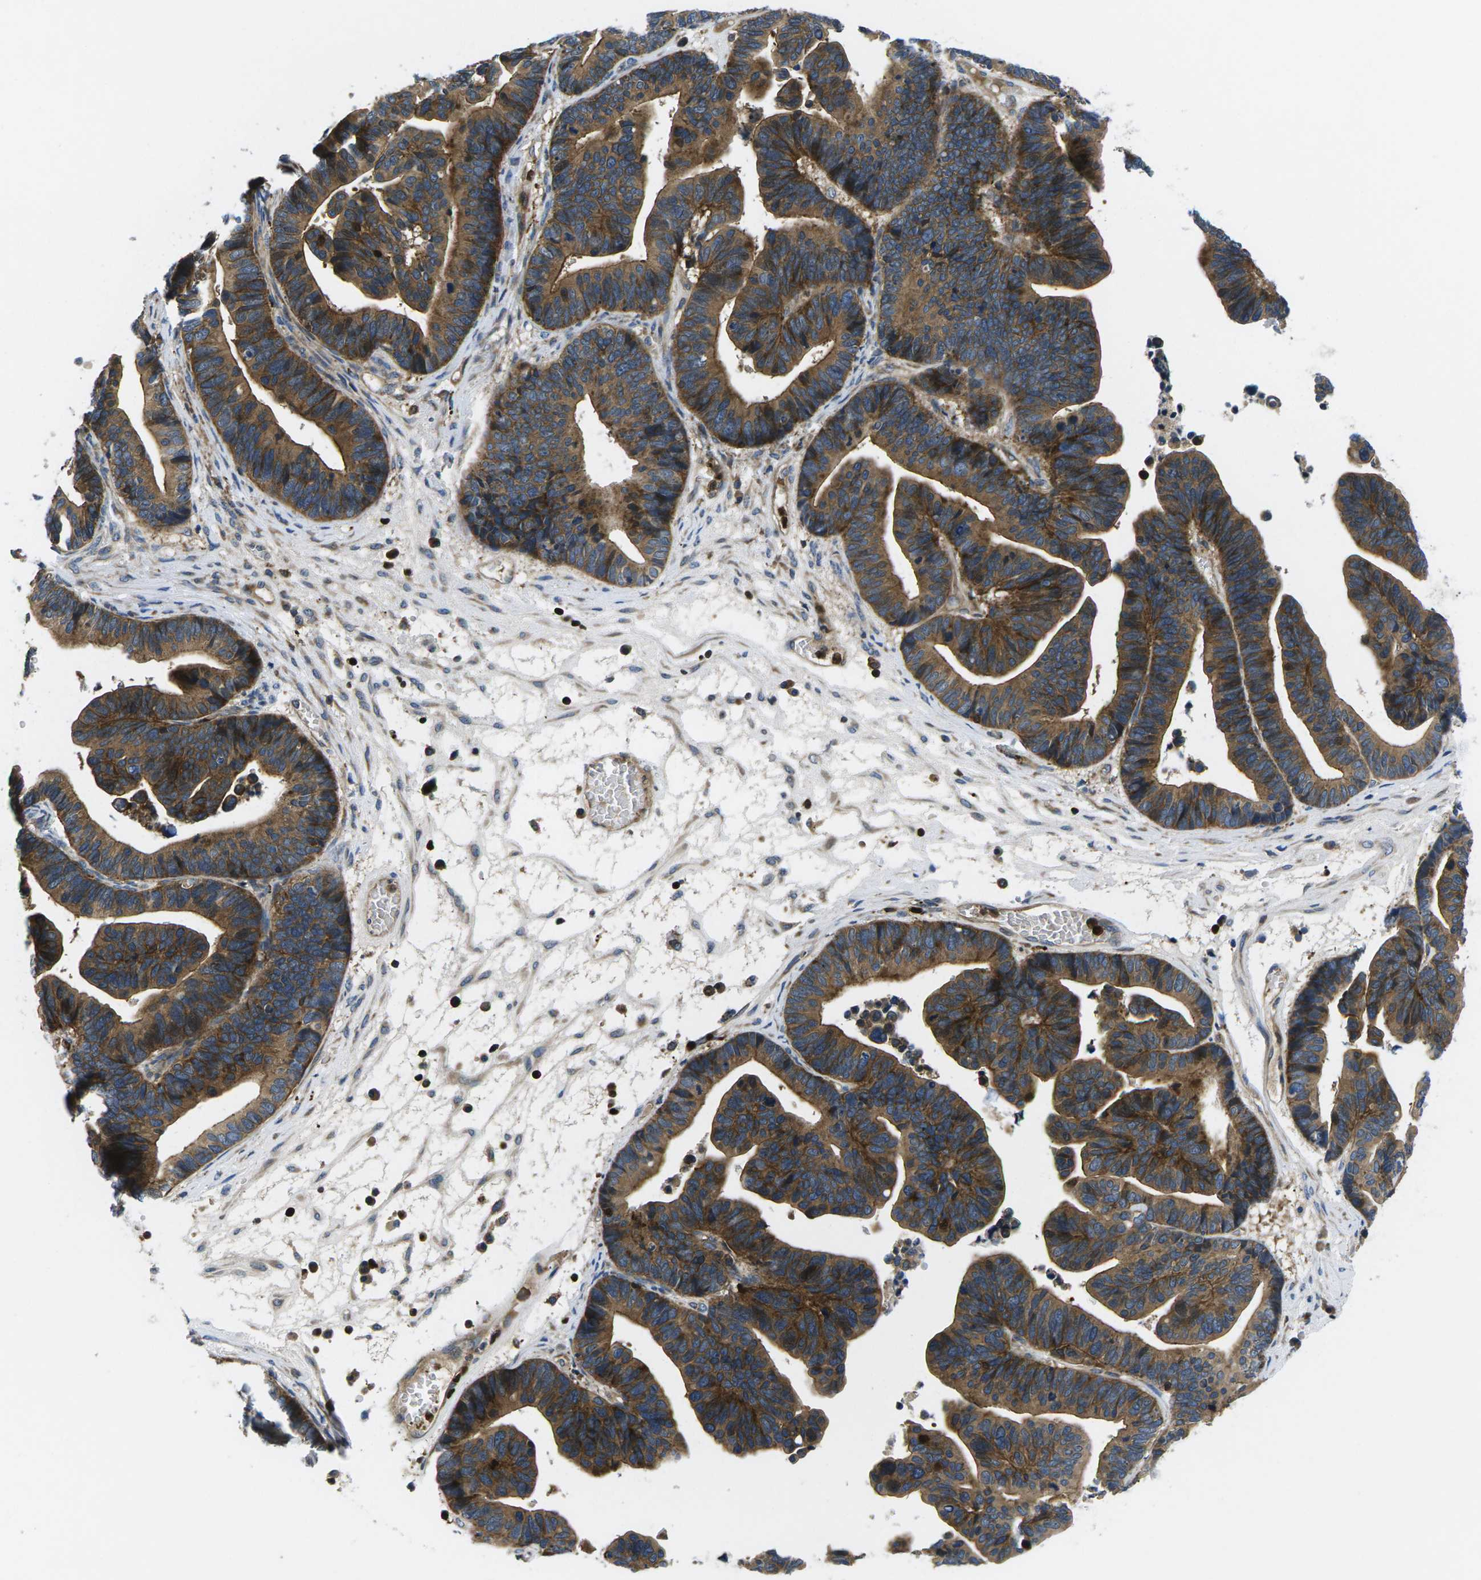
{"staining": {"intensity": "strong", "quantity": ">75%", "location": "cytoplasmic/membranous"}, "tissue": "ovarian cancer", "cell_type": "Tumor cells", "image_type": "cancer", "snomed": [{"axis": "morphology", "description": "Cystadenocarcinoma, serous, NOS"}, {"axis": "topography", "description": "Ovary"}], "caption": "Approximately >75% of tumor cells in ovarian cancer (serous cystadenocarcinoma) demonstrate strong cytoplasmic/membranous protein positivity as visualized by brown immunohistochemical staining.", "gene": "PLCE1", "patient": {"sex": "female", "age": 56}}